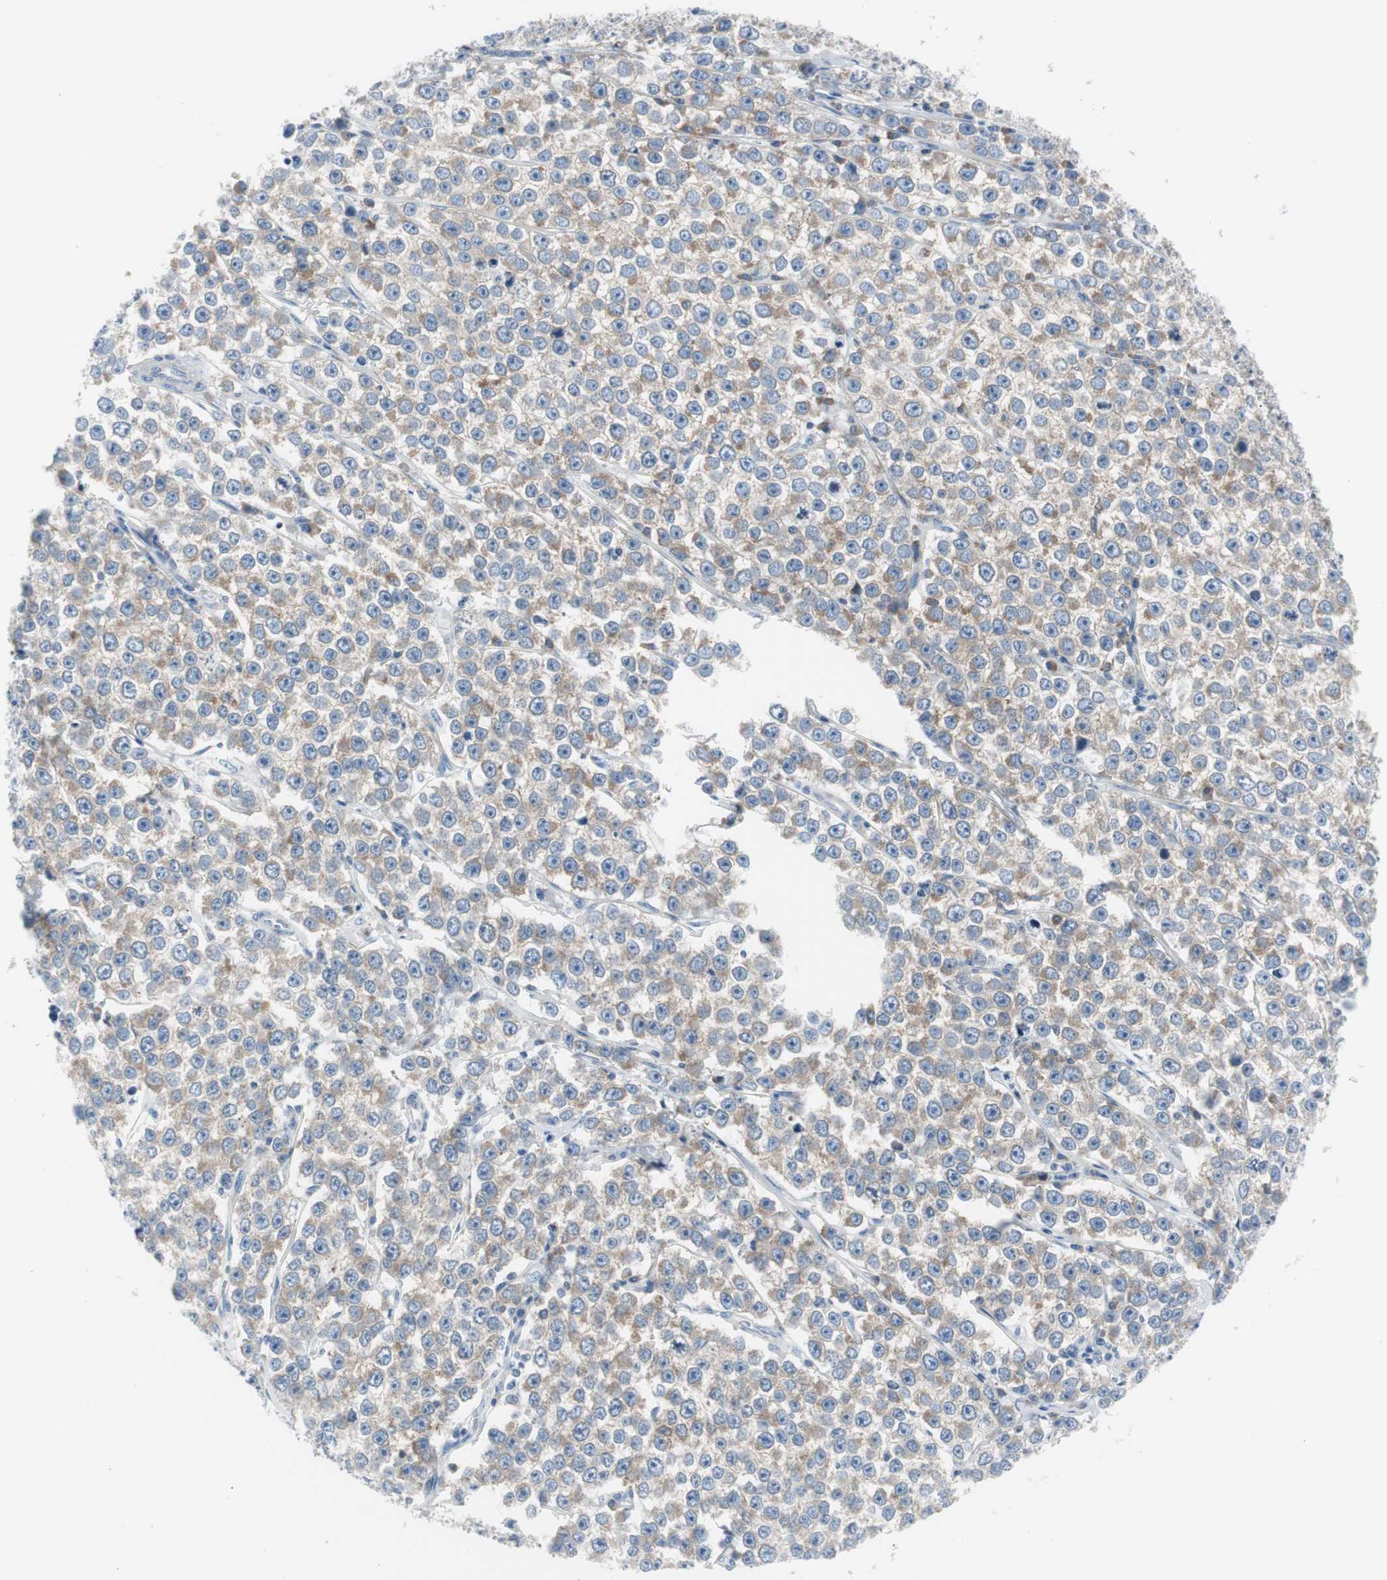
{"staining": {"intensity": "weak", "quantity": ">75%", "location": "cytoplasmic/membranous"}, "tissue": "testis cancer", "cell_type": "Tumor cells", "image_type": "cancer", "snomed": [{"axis": "morphology", "description": "Seminoma, NOS"}, {"axis": "morphology", "description": "Carcinoma, Embryonal, NOS"}, {"axis": "topography", "description": "Testis"}], "caption": "High-power microscopy captured an immunohistochemistry (IHC) photomicrograph of testis embryonal carcinoma, revealing weak cytoplasmic/membranous expression in about >75% of tumor cells.", "gene": "RPS12", "patient": {"sex": "male", "age": 52}}